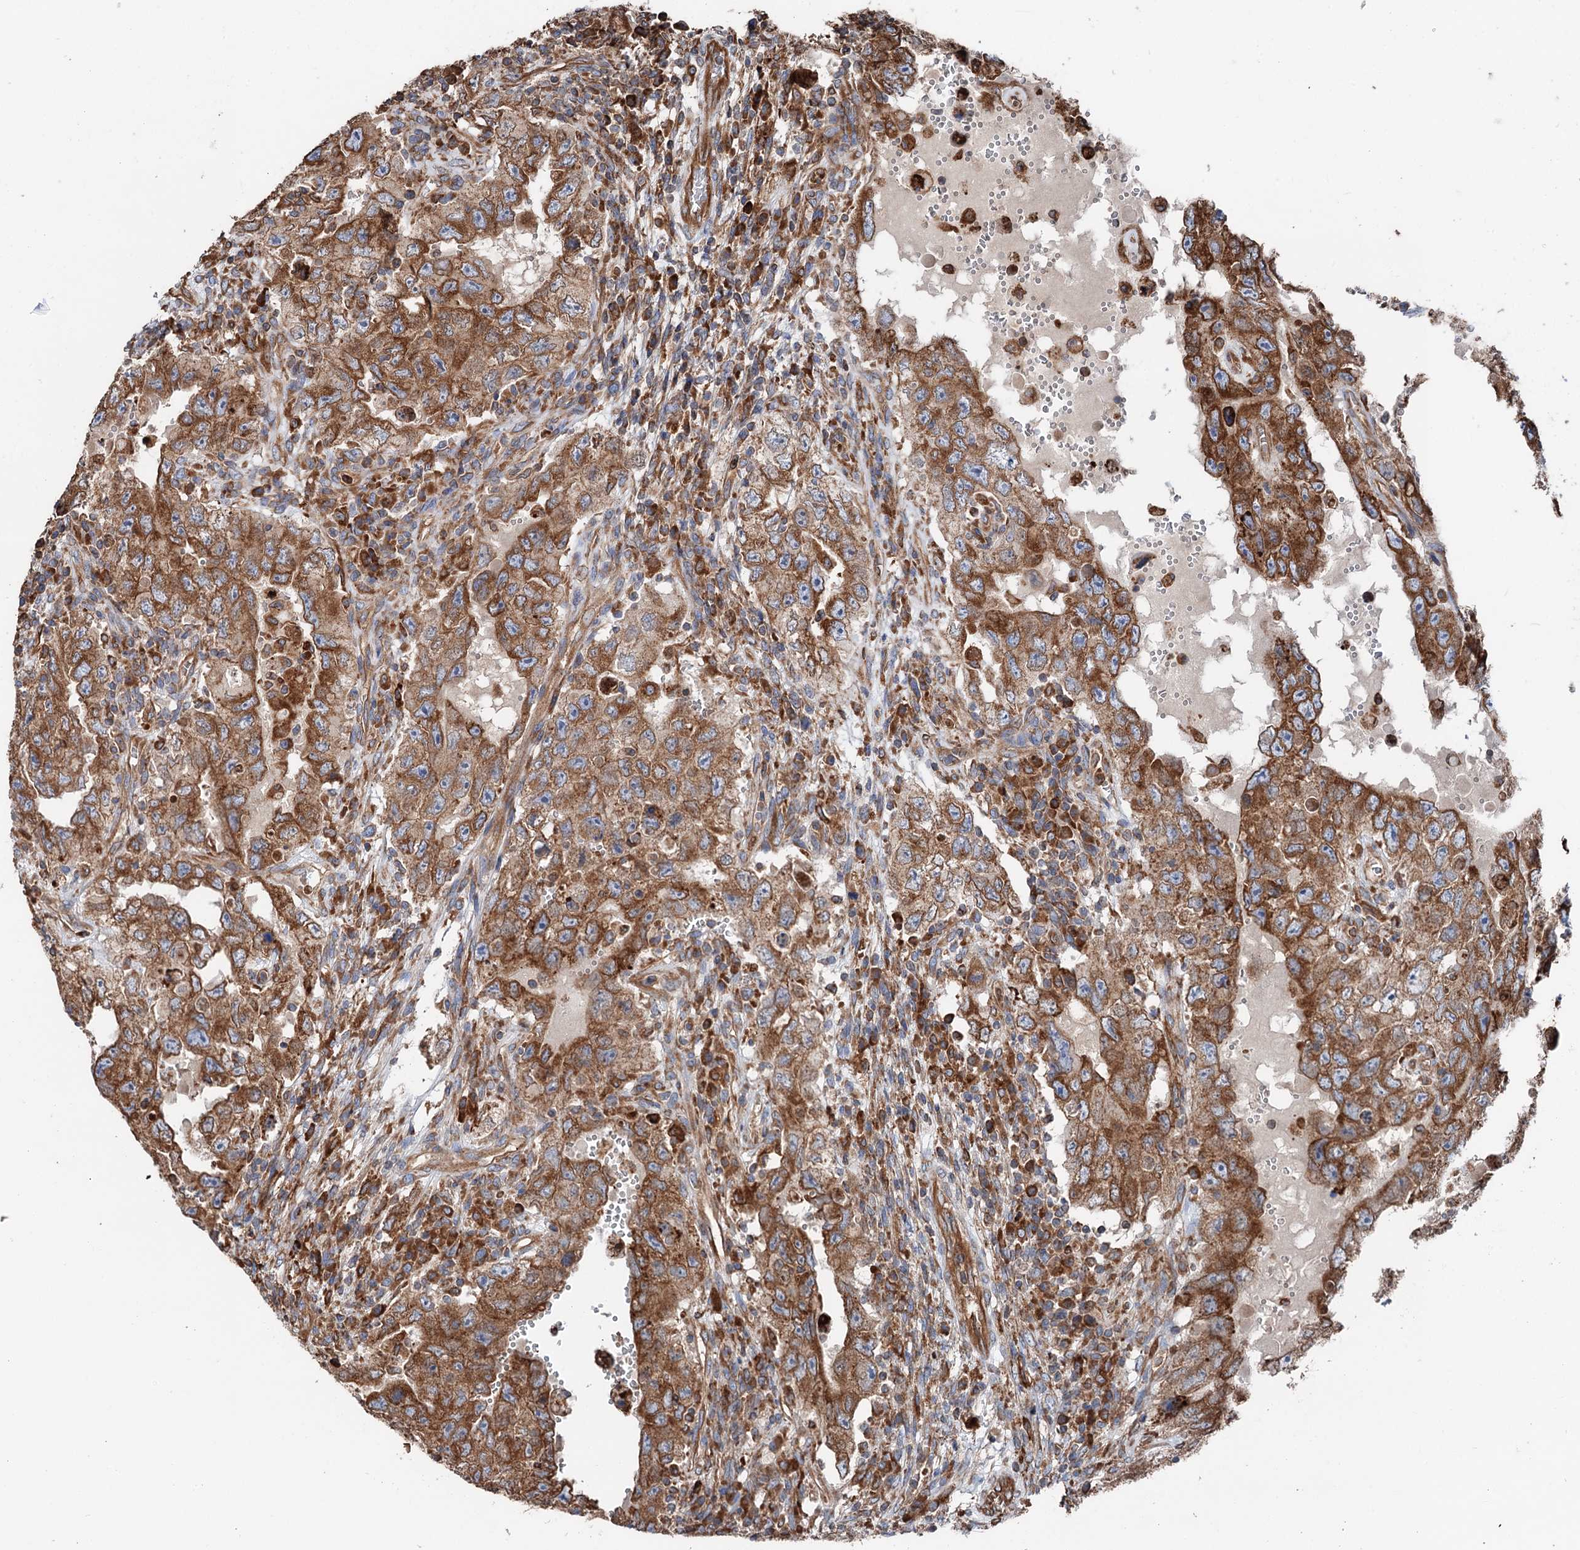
{"staining": {"intensity": "moderate", "quantity": ">75%", "location": "cytoplasmic/membranous"}, "tissue": "testis cancer", "cell_type": "Tumor cells", "image_type": "cancer", "snomed": [{"axis": "morphology", "description": "Carcinoma, Embryonal, NOS"}, {"axis": "topography", "description": "Testis"}], "caption": "Immunohistochemistry (IHC) photomicrograph of embryonal carcinoma (testis) stained for a protein (brown), which demonstrates medium levels of moderate cytoplasmic/membranous staining in about >75% of tumor cells.", "gene": "ERP29", "patient": {"sex": "male", "age": 26}}